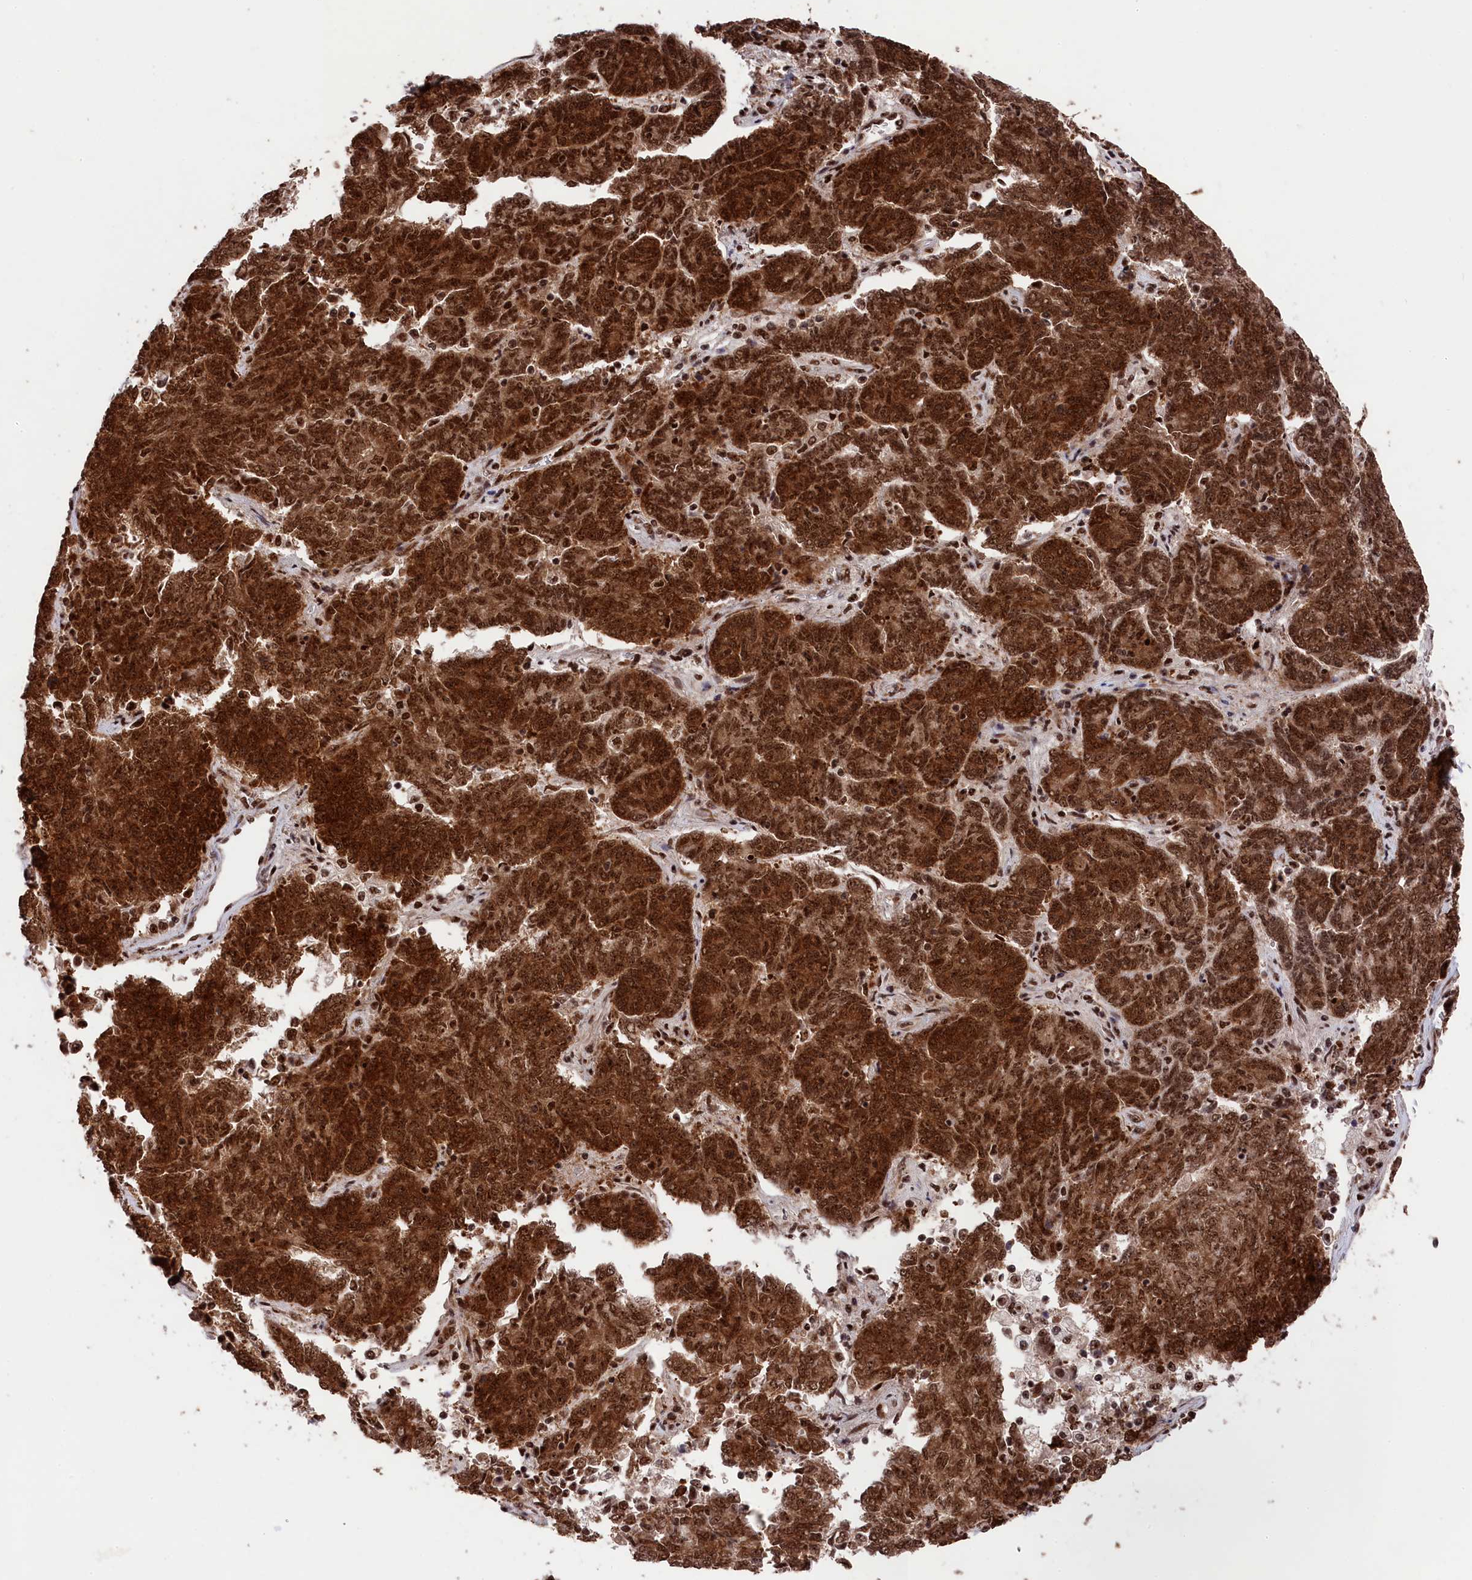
{"staining": {"intensity": "strong", "quantity": ">75%", "location": "cytoplasmic/membranous,nuclear"}, "tissue": "endometrial cancer", "cell_type": "Tumor cells", "image_type": "cancer", "snomed": [{"axis": "morphology", "description": "Adenocarcinoma, NOS"}, {"axis": "topography", "description": "Endometrium"}], "caption": "Endometrial cancer tissue demonstrates strong cytoplasmic/membranous and nuclear expression in about >75% of tumor cells (DAB (3,3'-diaminobenzidine) = brown stain, brightfield microscopy at high magnification).", "gene": "PRPF31", "patient": {"sex": "female", "age": 80}}